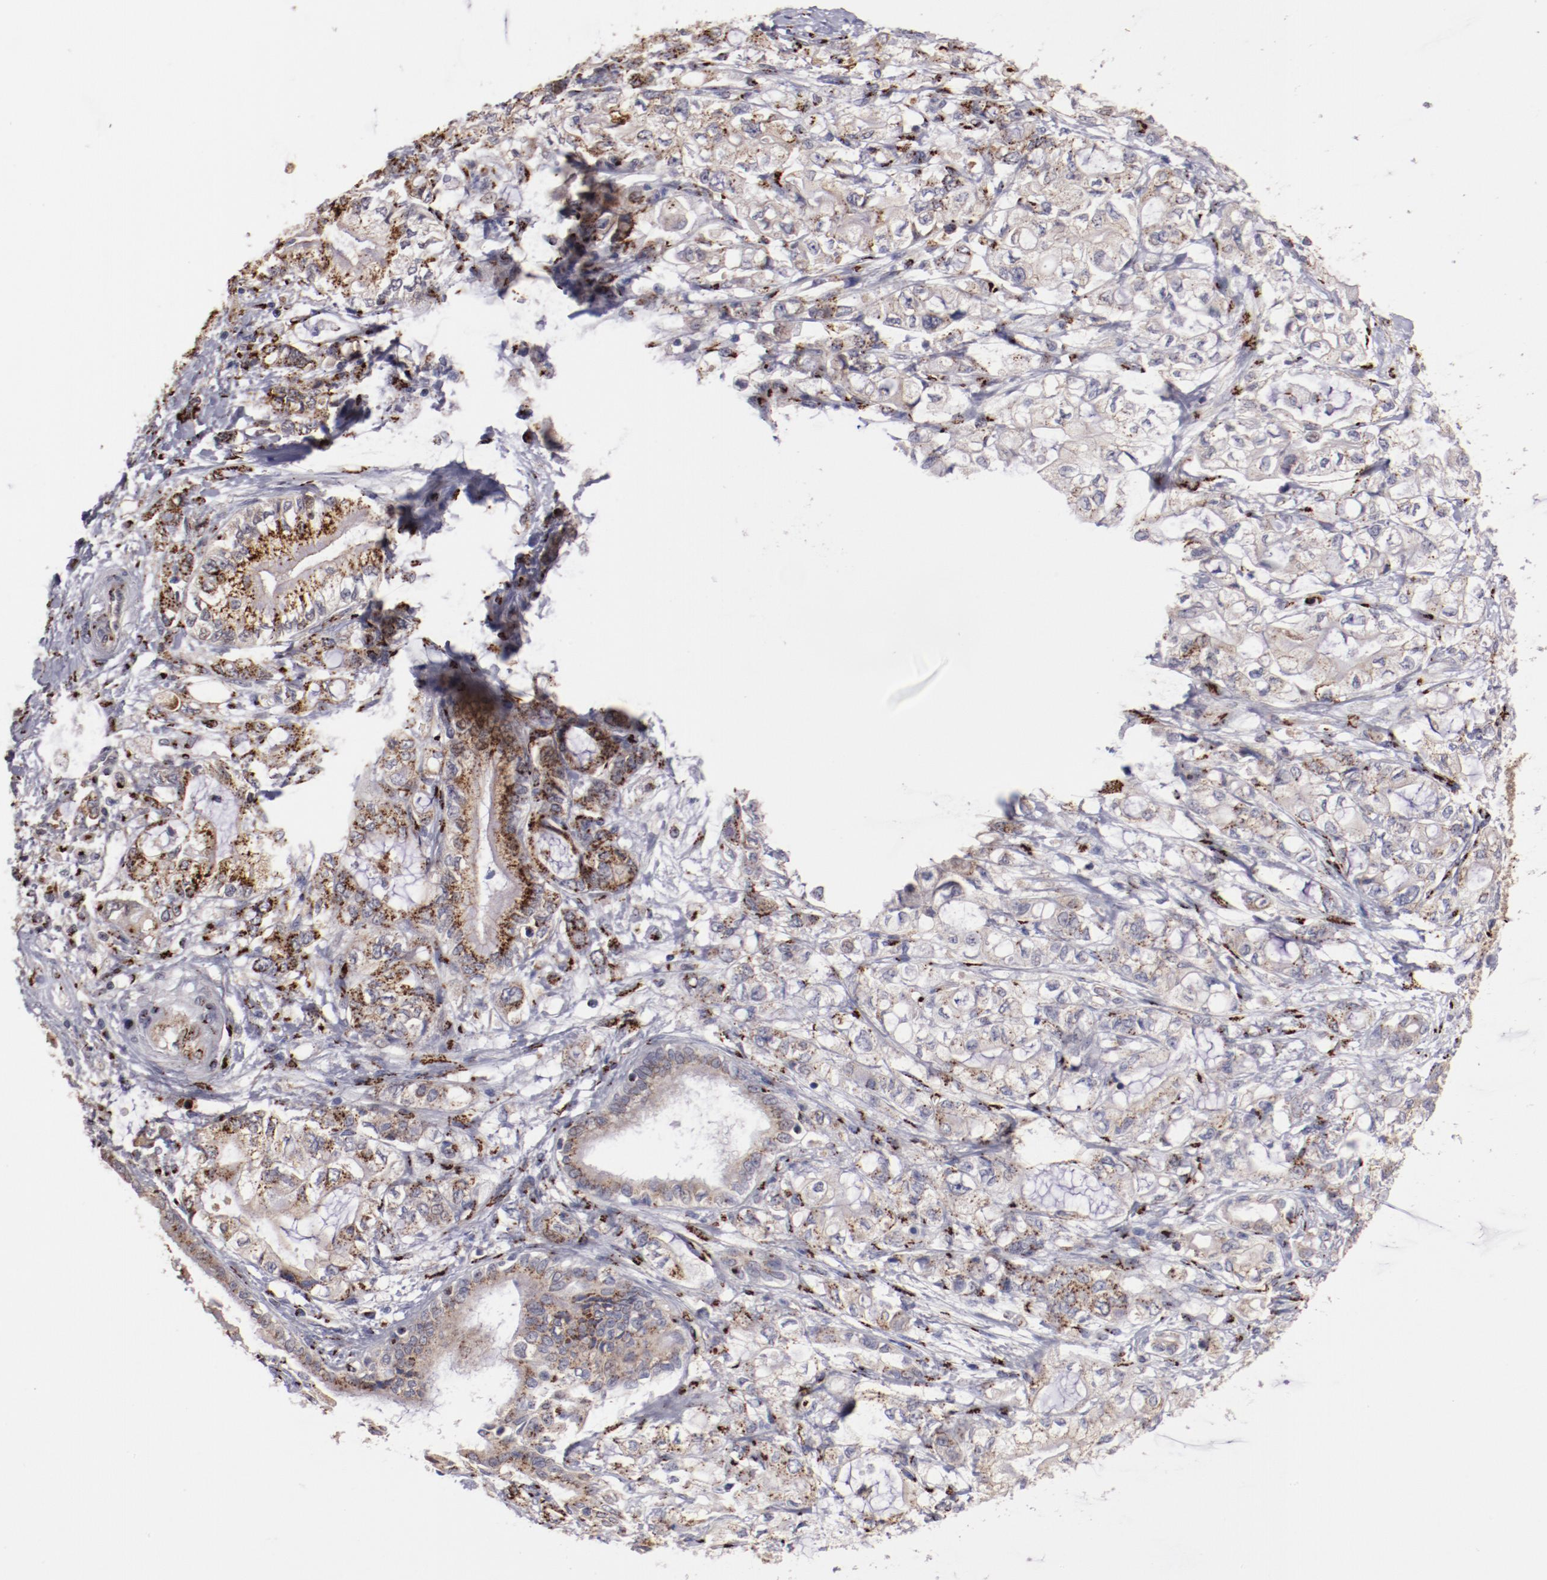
{"staining": {"intensity": "strong", "quantity": ">75%", "location": "cytoplasmic/membranous"}, "tissue": "pancreatic cancer", "cell_type": "Tumor cells", "image_type": "cancer", "snomed": [{"axis": "morphology", "description": "Adenocarcinoma, NOS"}, {"axis": "topography", "description": "Pancreas"}], "caption": "Protein staining exhibits strong cytoplasmic/membranous staining in approximately >75% of tumor cells in adenocarcinoma (pancreatic). The staining was performed using DAB (3,3'-diaminobenzidine) to visualize the protein expression in brown, while the nuclei were stained in blue with hematoxylin (Magnification: 20x).", "gene": "GOLIM4", "patient": {"sex": "male", "age": 79}}